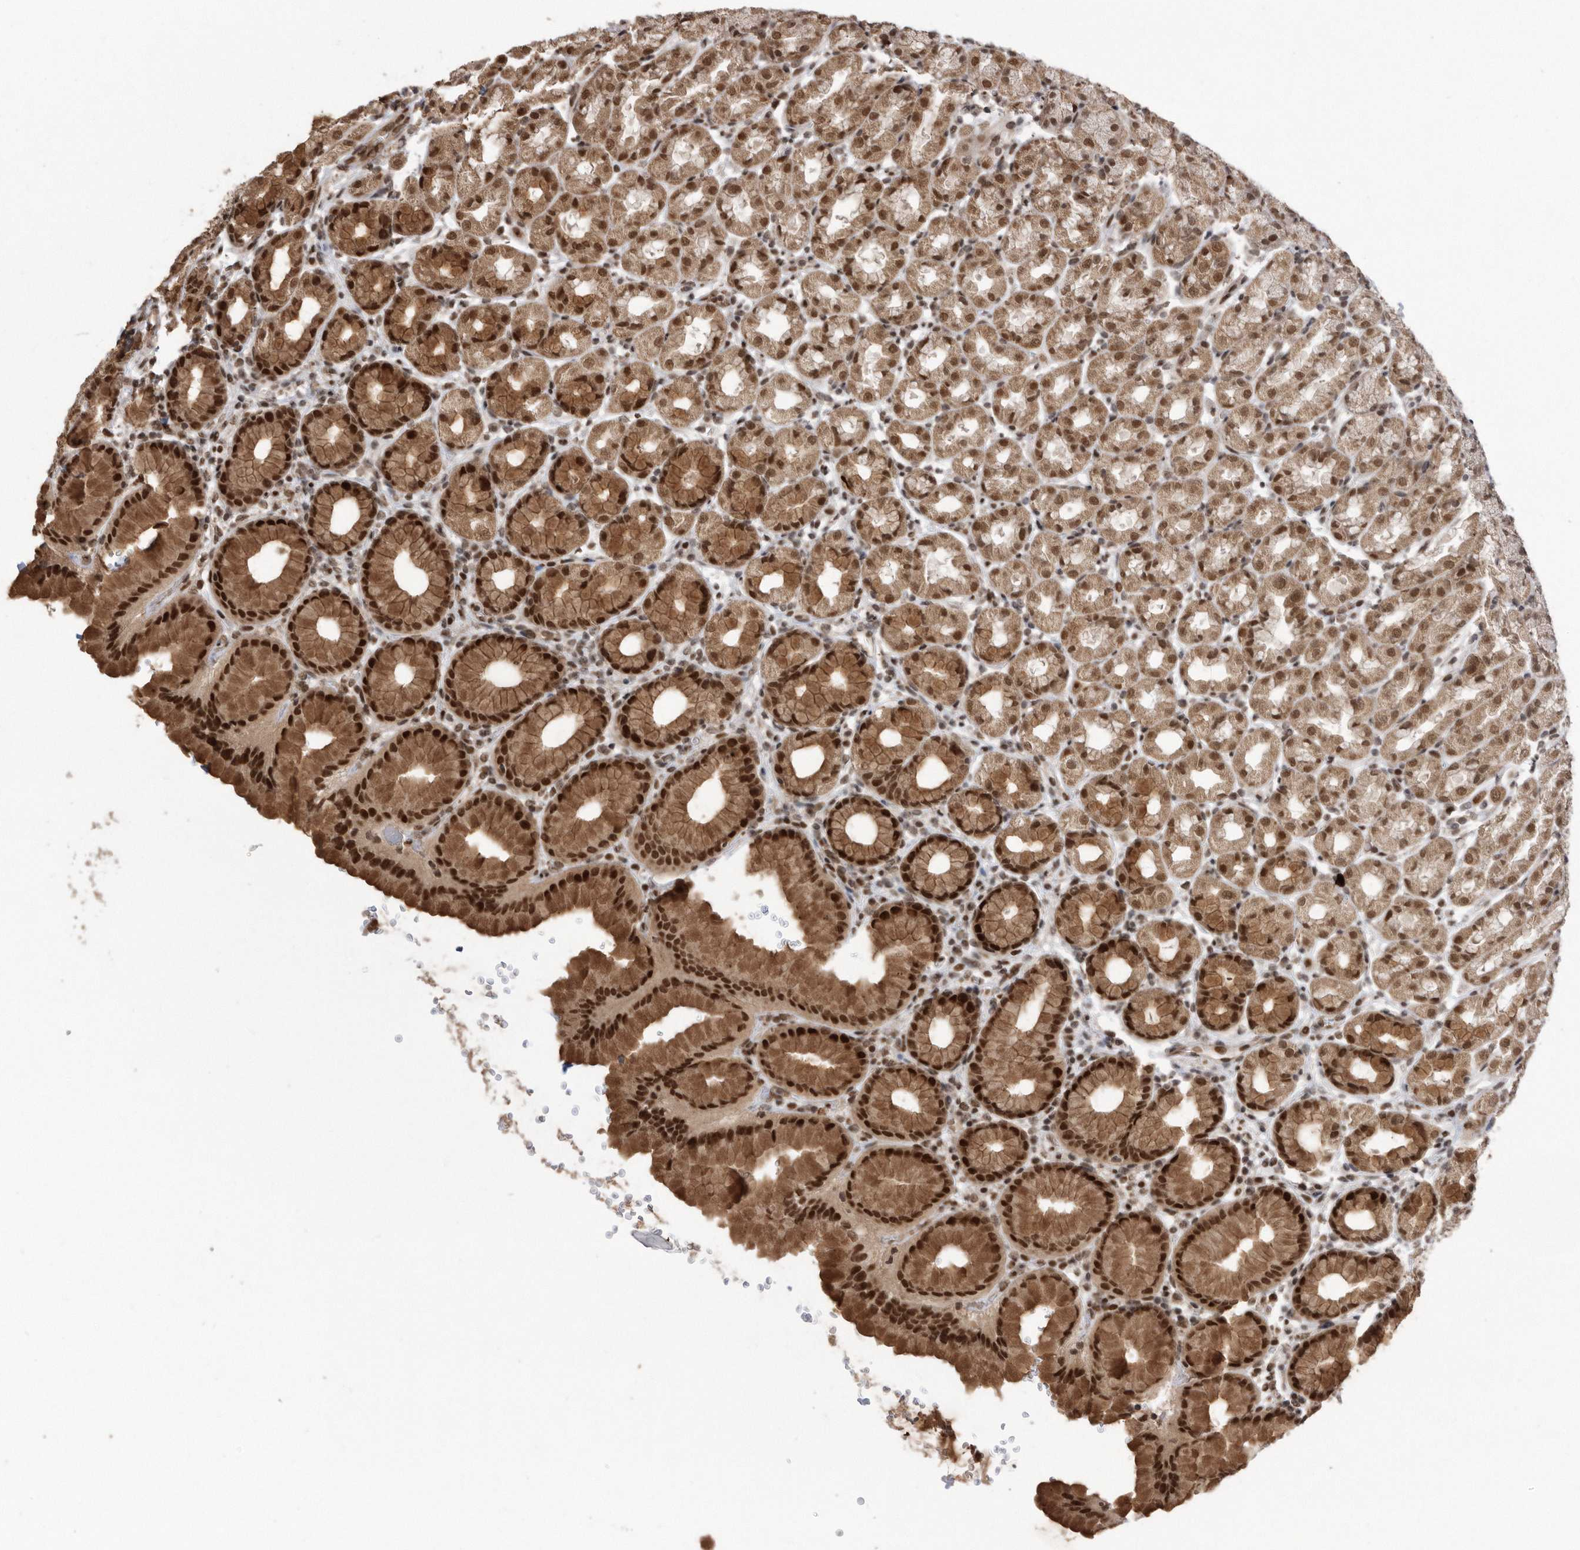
{"staining": {"intensity": "strong", "quantity": ">75%", "location": "cytoplasmic/membranous,nuclear"}, "tissue": "stomach", "cell_type": "Glandular cells", "image_type": "normal", "snomed": [{"axis": "morphology", "description": "Normal tissue, NOS"}, {"axis": "topography", "description": "Stomach"}], "caption": "Immunohistochemistry micrograph of normal stomach: stomach stained using immunohistochemistry displays high levels of strong protein expression localized specifically in the cytoplasmic/membranous,nuclear of glandular cells, appearing as a cytoplasmic/membranous,nuclear brown color.", "gene": "TDRD3", "patient": {"sex": "male", "age": 42}}